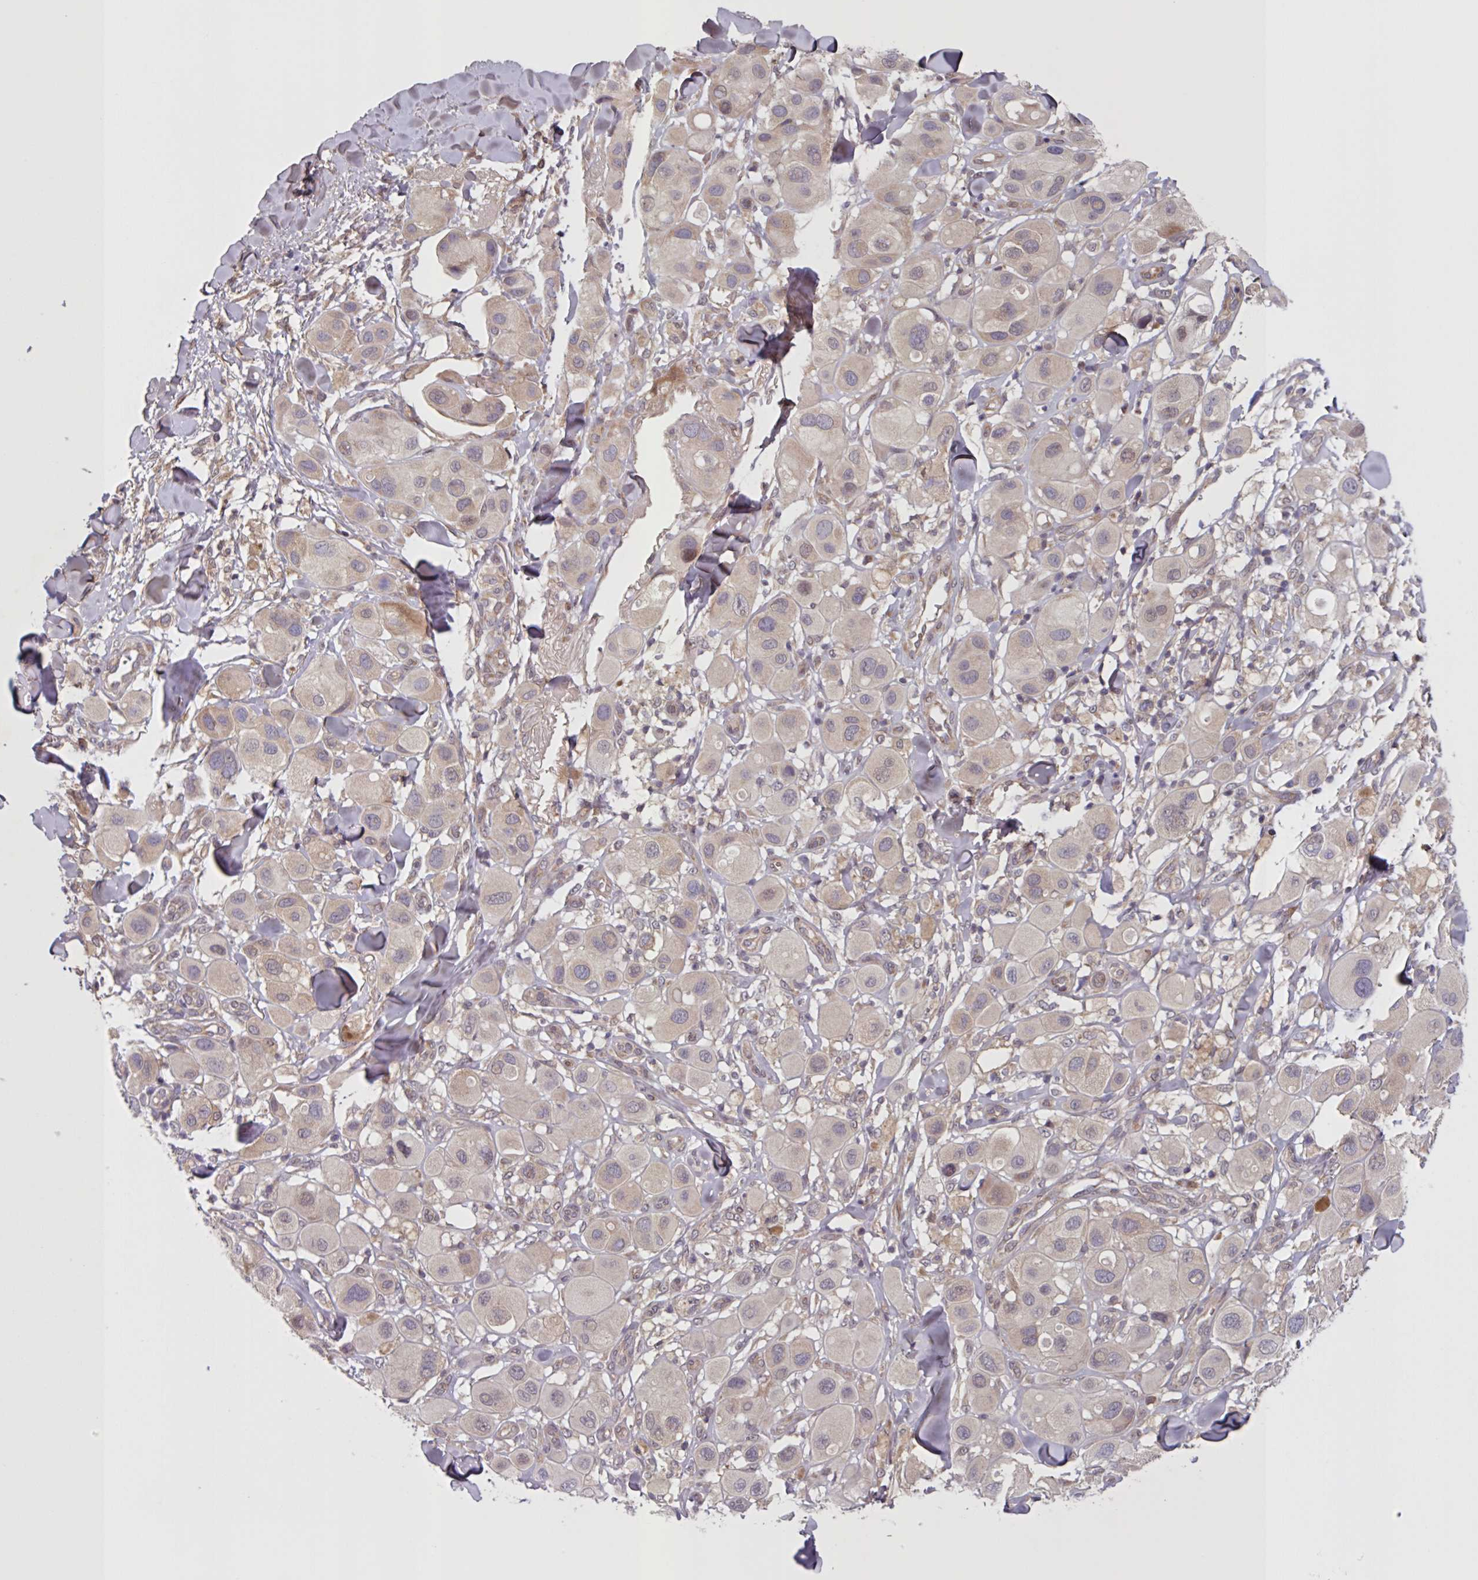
{"staining": {"intensity": "negative", "quantity": "none", "location": "none"}, "tissue": "melanoma", "cell_type": "Tumor cells", "image_type": "cancer", "snomed": [{"axis": "morphology", "description": "Malignant melanoma, Metastatic site"}, {"axis": "topography", "description": "Skin"}], "caption": "Tumor cells are negative for brown protein staining in melanoma. (DAB IHC with hematoxylin counter stain).", "gene": "CAMLG", "patient": {"sex": "male", "age": 41}}